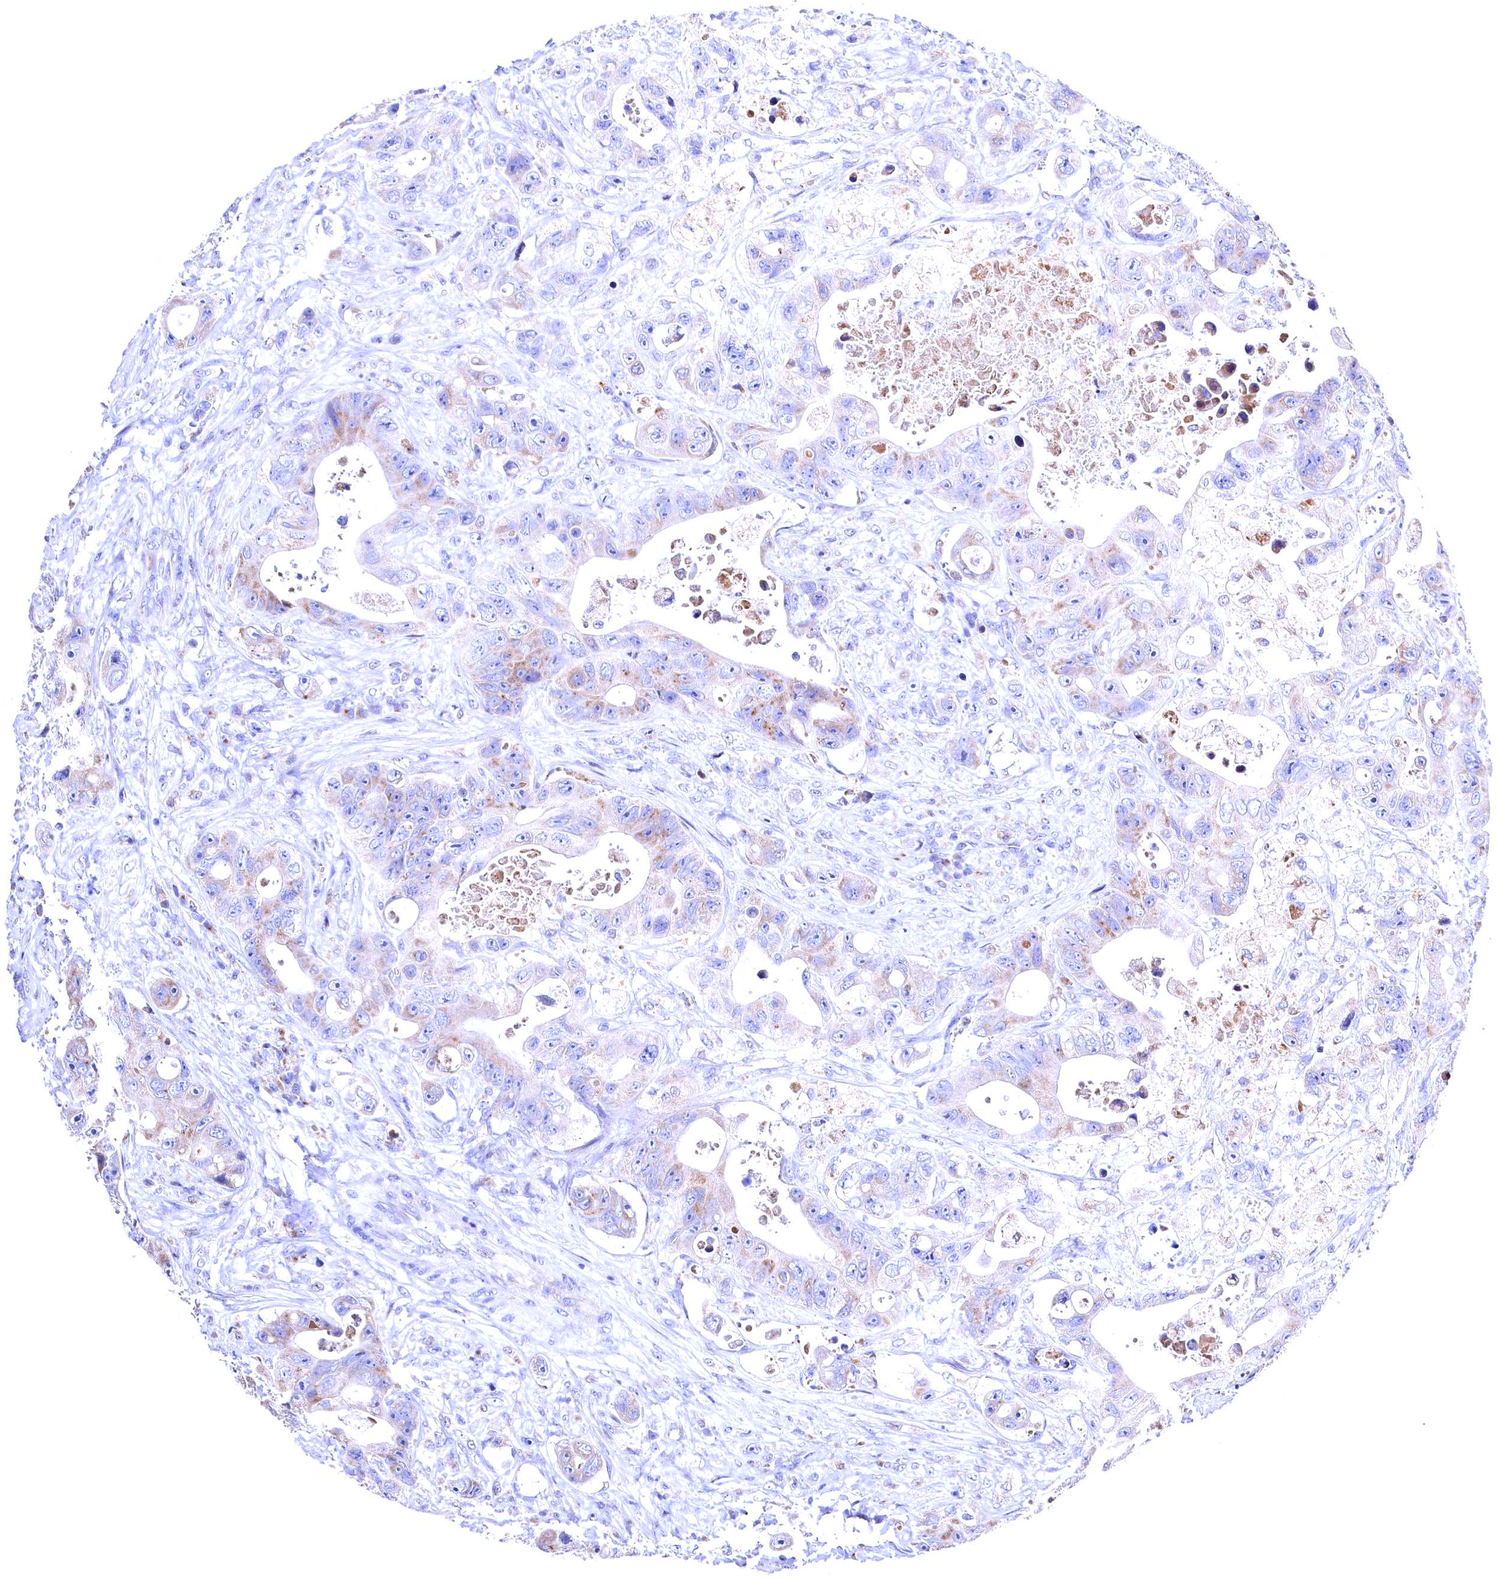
{"staining": {"intensity": "moderate", "quantity": "<25%", "location": "cytoplasmic/membranous"}, "tissue": "colorectal cancer", "cell_type": "Tumor cells", "image_type": "cancer", "snomed": [{"axis": "morphology", "description": "Adenocarcinoma, NOS"}, {"axis": "topography", "description": "Colon"}], "caption": "Colorectal cancer stained for a protein exhibits moderate cytoplasmic/membranous positivity in tumor cells.", "gene": "GPR108", "patient": {"sex": "female", "age": 46}}